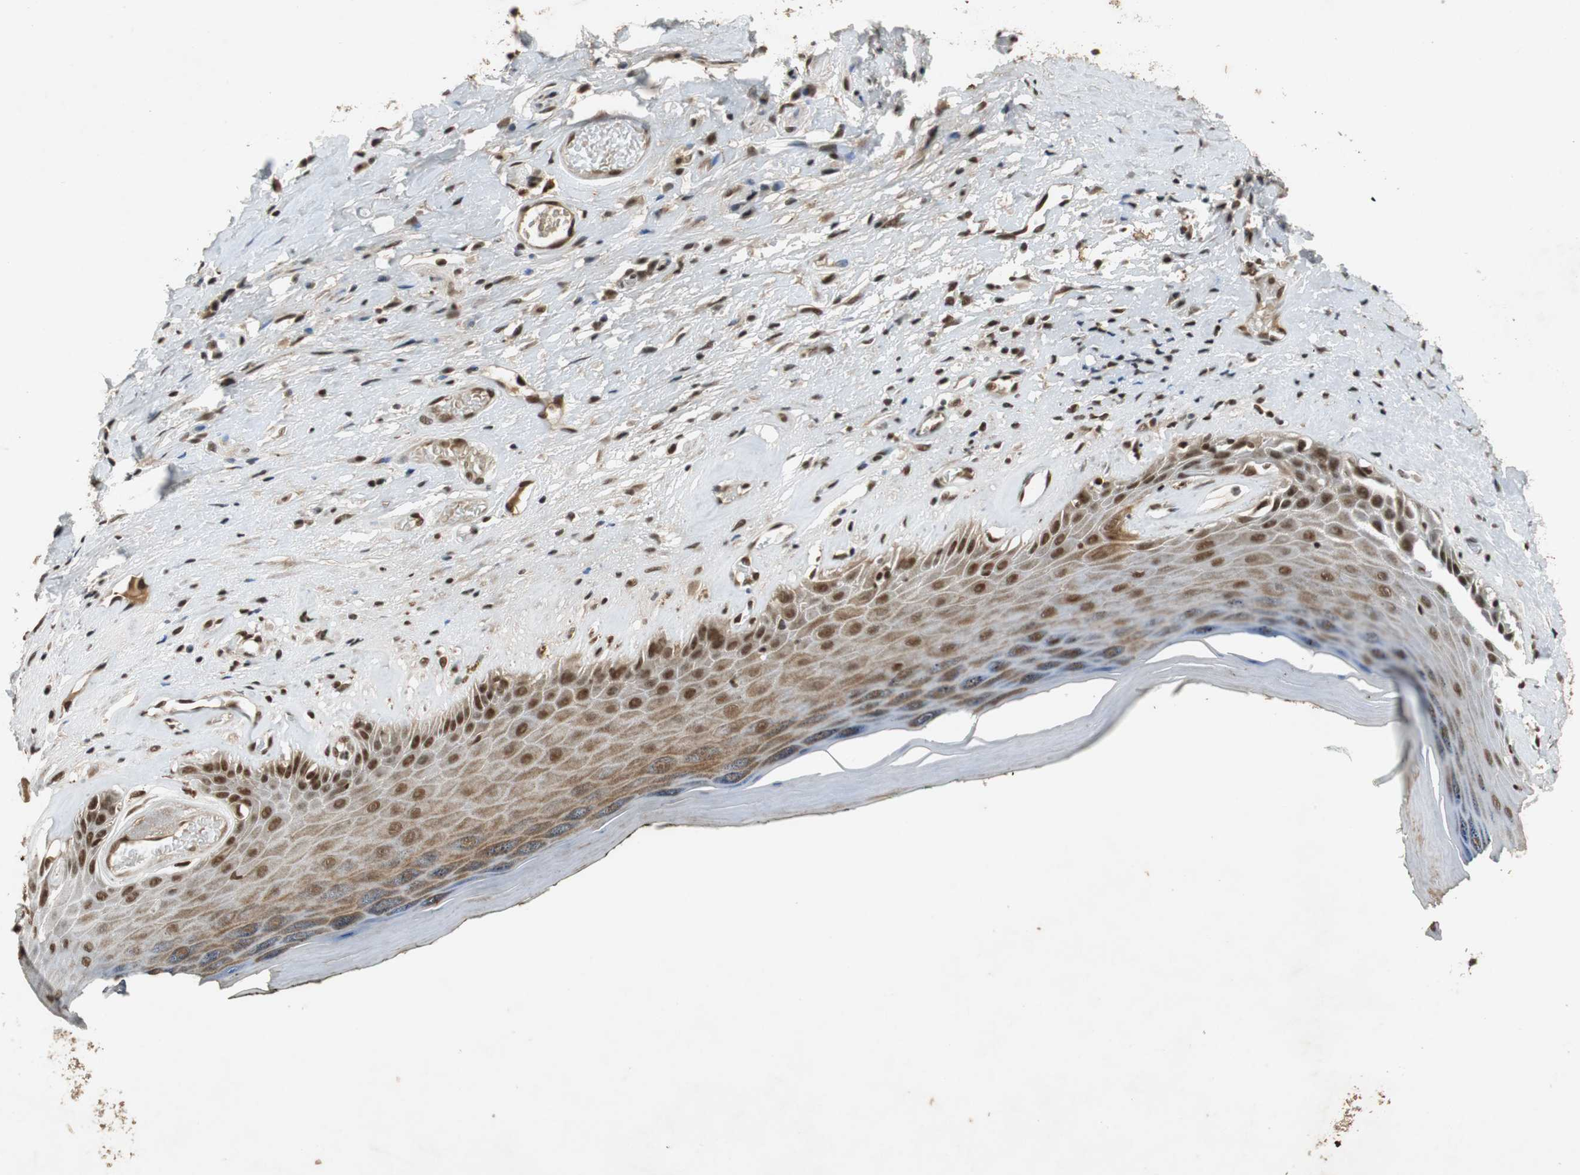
{"staining": {"intensity": "strong", "quantity": ">75%", "location": "nuclear"}, "tissue": "skin", "cell_type": "Epidermal cells", "image_type": "normal", "snomed": [{"axis": "morphology", "description": "Normal tissue, NOS"}, {"axis": "morphology", "description": "Inflammation, NOS"}, {"axis": "topography", "description": "Vulva"}], "caption": "DAB (3,3'-diaminobenzidine) immunohistochemical staining of benign human skin demonstrates strong nuclear protein staining in approximately >75% of epidermal cells.", "gene": "TAF5", "patient": {"sex": "female", "age": 84}}